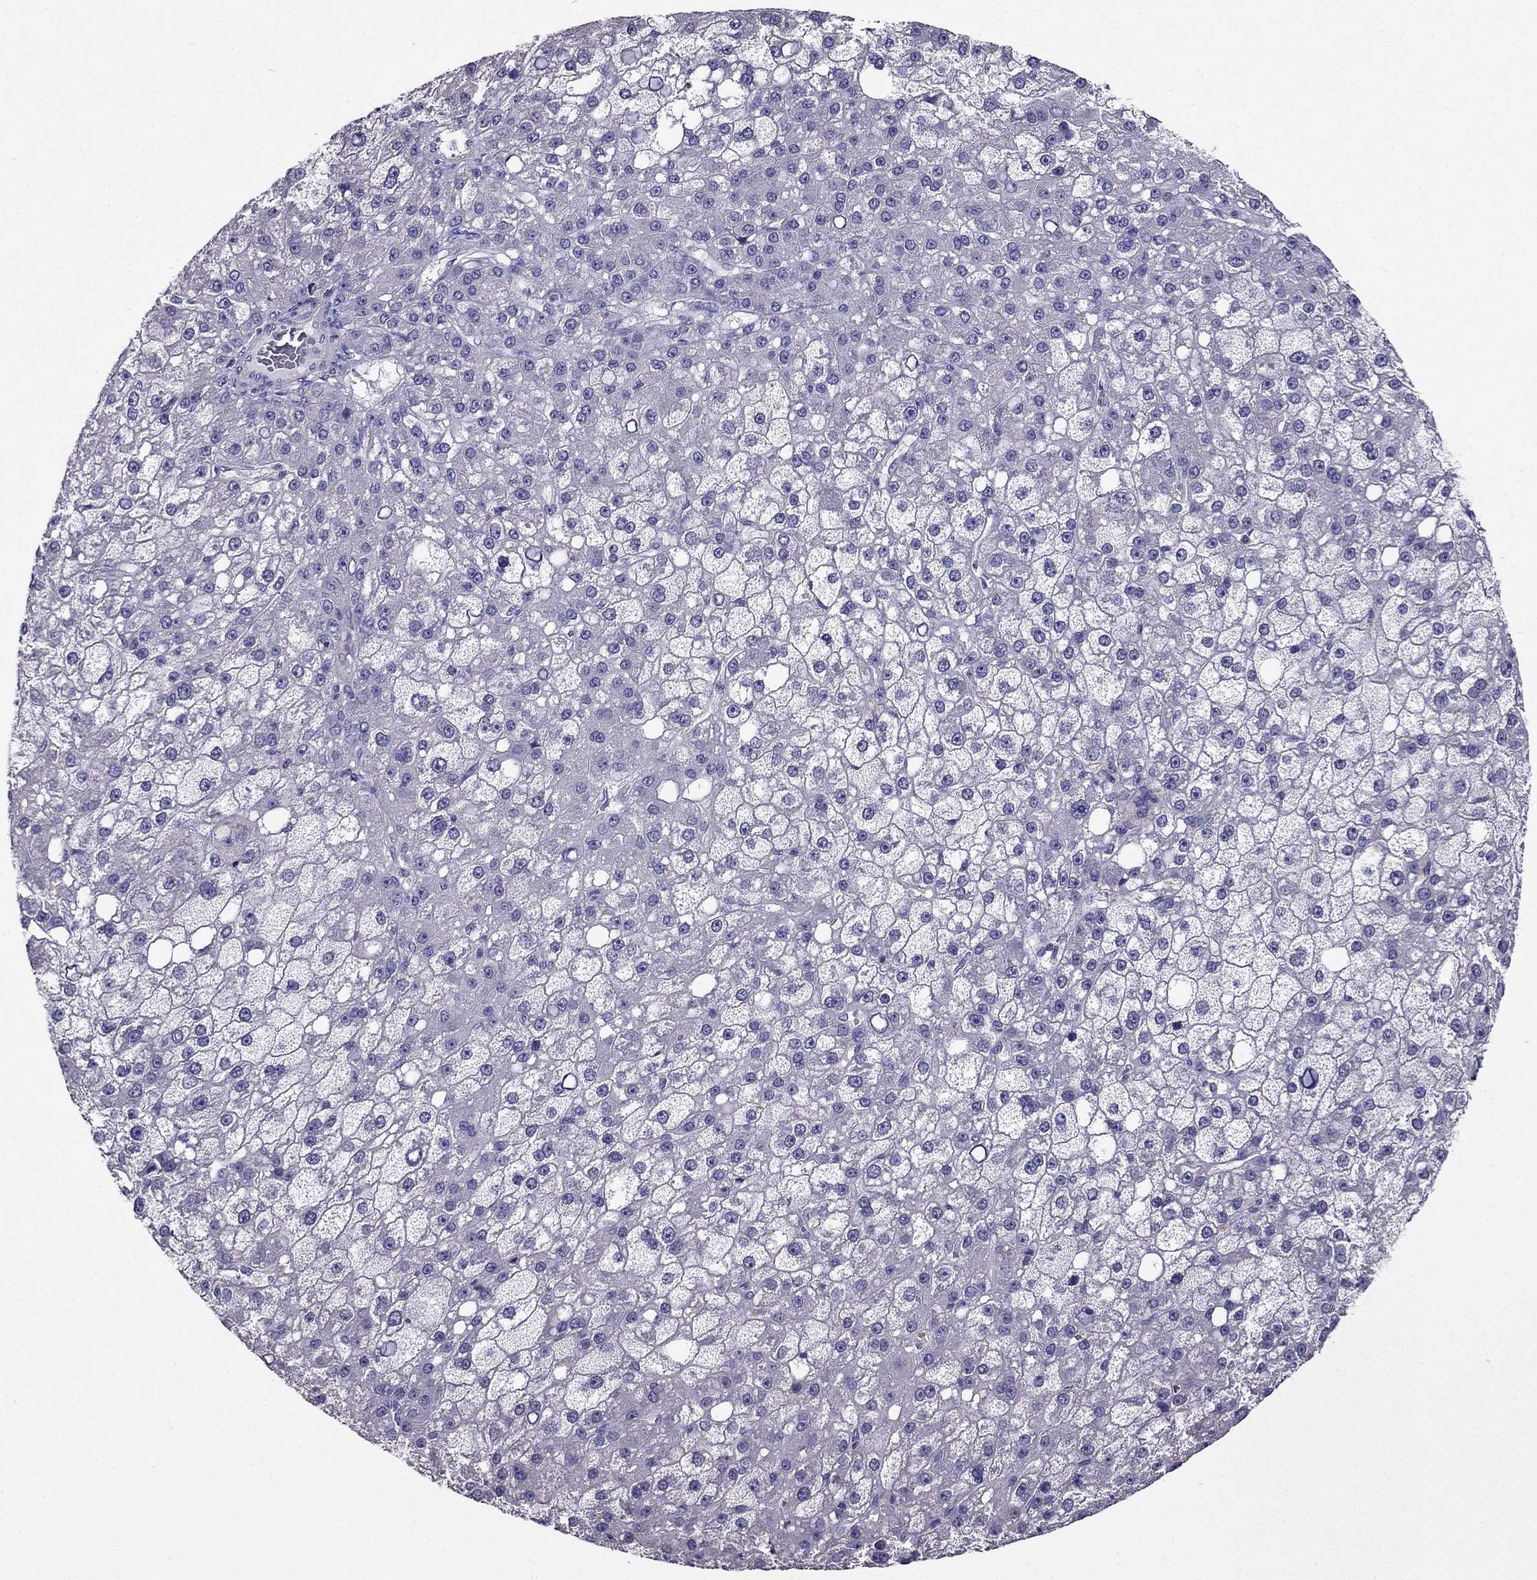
{"staining": {"intensity": "negative", "quantity": "none", "location": "none"}, "tissue": "liver cancer", "cell_type": "Tumor cells", "image_type": "cancer", "snomed": [{"axis": "morphology", "description": "Carcinoma, Hepatocellular, NOS"}, {"axis": "topography", "description": "Liver"}], "caption": "Immunohistochemistry of liver hepatocellular carcinoma shows no staining in tumor cells.", "gene": "AAK1", "patient": {"sex": "male", "age": 67}}